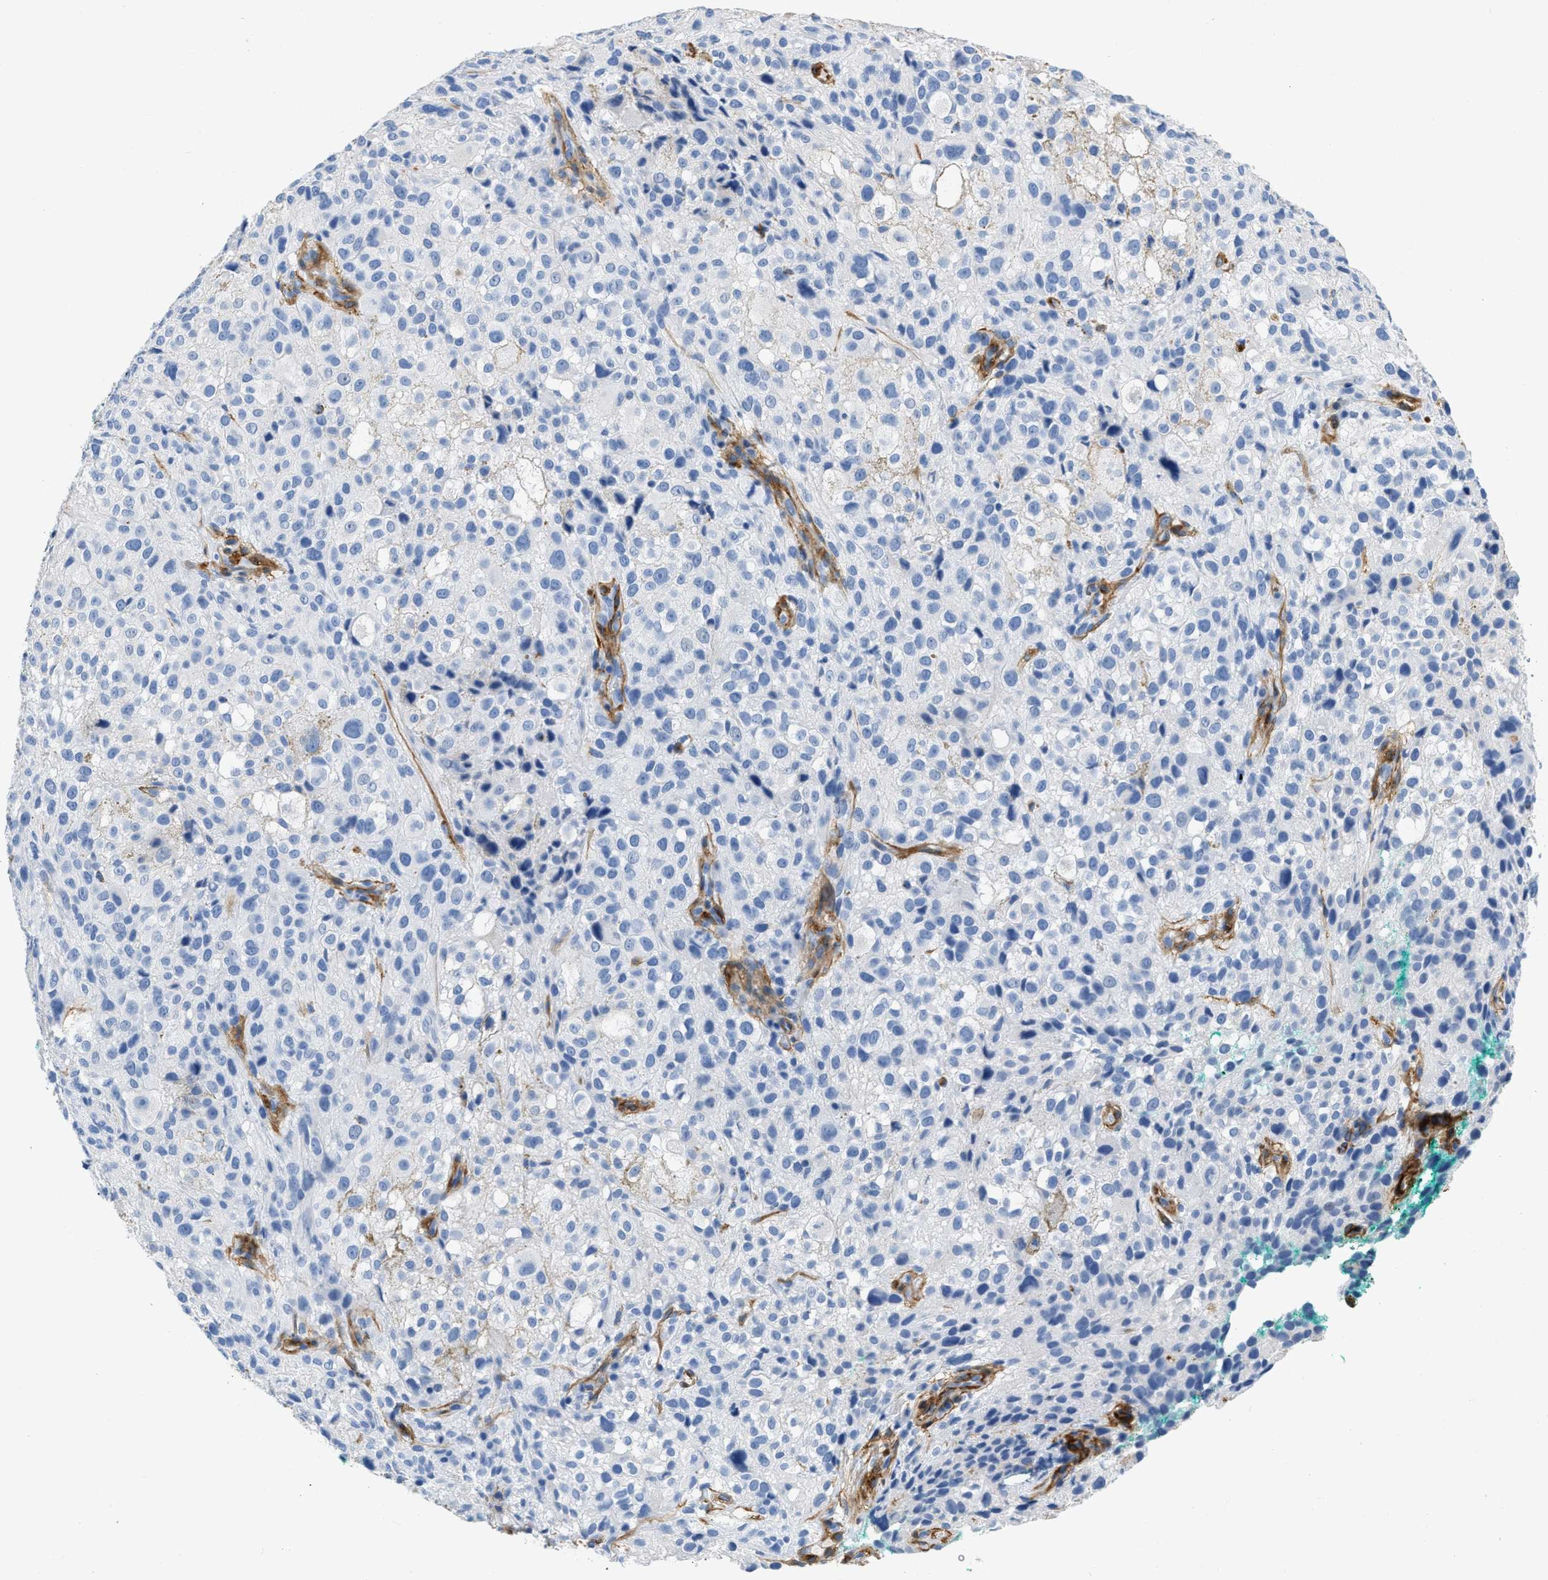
{"staining": {"intensity": "negative", "quantity": "none", "location": "none"}, "tissue": "melanoma", "cell_type": "Tumor cells", "image_type": "cancer", "snomed": [{"axis": "morphology", "description": "Necrosis, NOS"}, {"axis": "morphology", "description": "Malignant melanoma, NOS"}, {"axis": "topography", "description": "Skin"}], "caption": "This is an IHC micrograph of human malignant melanoma. There is no positivity in tumor cells.", "gene": "PDGFRB", "patient": {"sex": "female", "age": 87}}